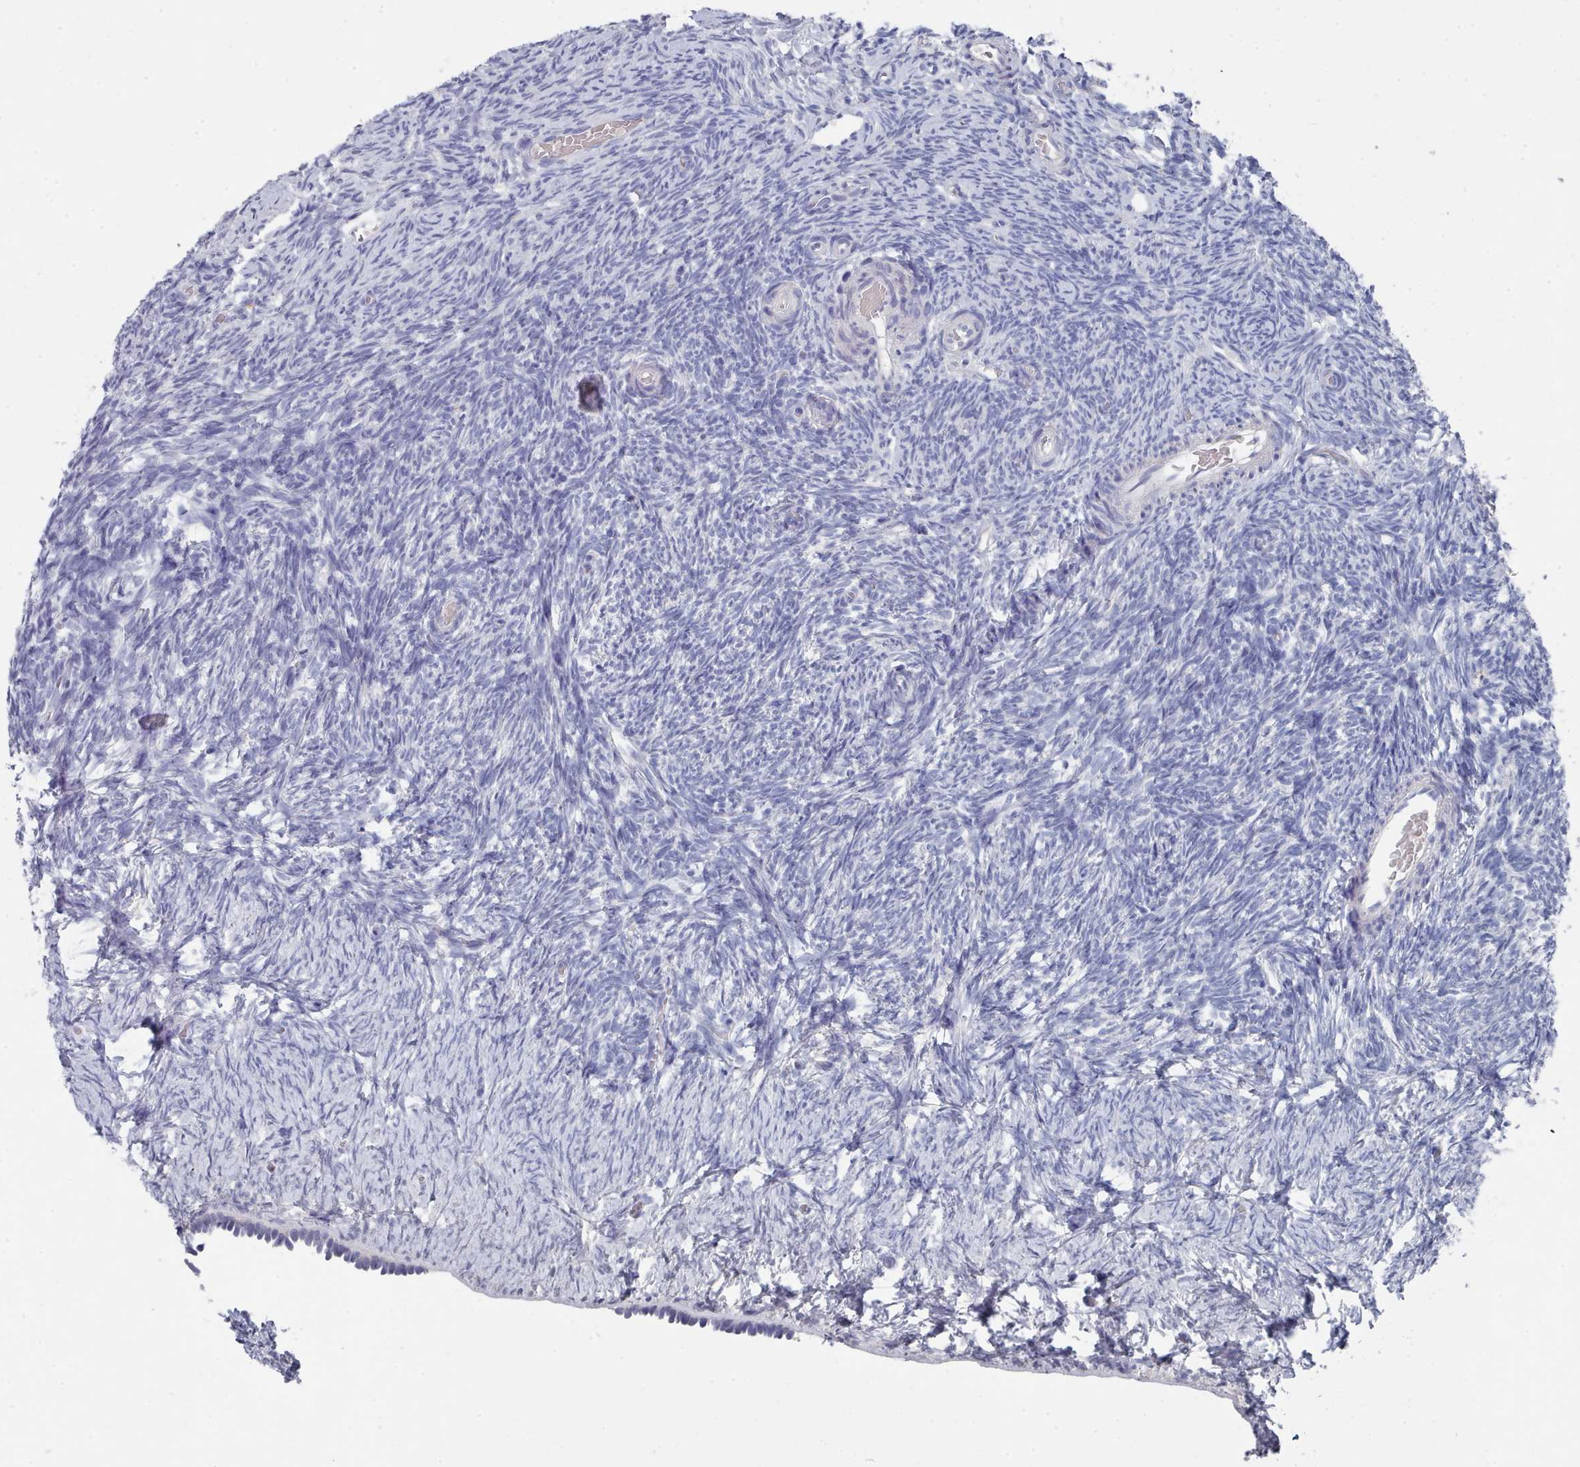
{"staining": {"intensity": "negative", "quantity": "none", "location": "none"}, "tissue": "ovary", "cell_type": "Follicle cells", "image_type": "normal", "snomed": [{"axis": "morphology", "description": "Normal tissue, NOS"}, {"axis": "topography", "description": "Ovary"}], "caption": "An immunohistochemistry histopathology image of unremarkable ovary is shown. There is no staining in follicle cells of ovary.", "gene": "ACAD11", "patient": {"sex": "female", "age": 39}}